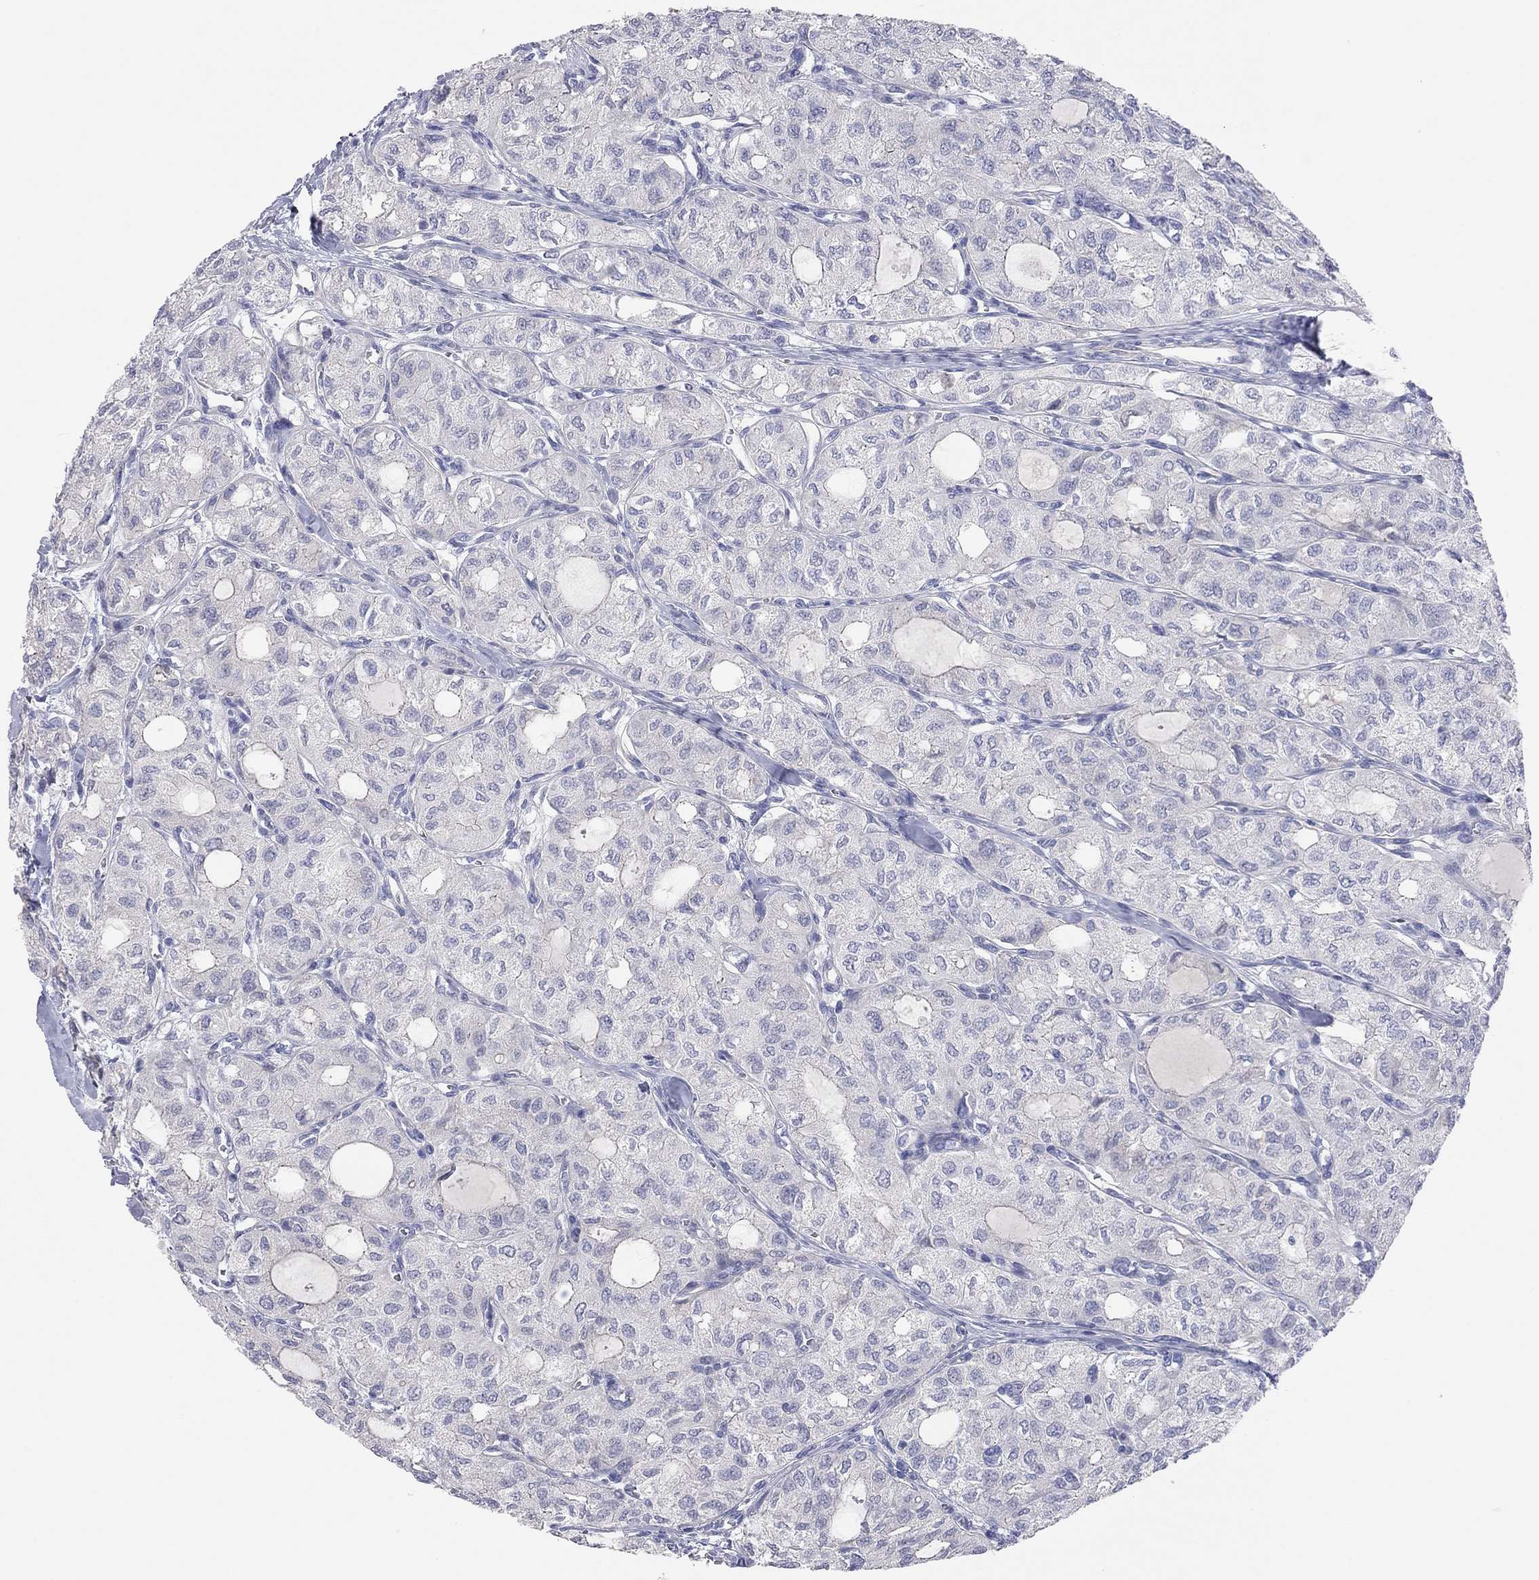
{"staining": {"intensity": "negative", "quantity": "none", "location": "none"}, "tissue": "thyroid cancer", "cell_type": "Tumor cells", "image_type": "cancer", "snomed": [{"axis": "morphology", "description": "Follicular adenoma carcinoma, NOS"}, {"axis": "topography", "description": "Thyroid gland"}], "caption": "High magnification brightfield microscopy of thyroid cancer stained with DAB (3,3'-diaminobenzidine) (brown) and counterstained with hematoxylin (blue): tumor cells show no significant positivity.", "gene": "KCNB1", "patient": {"sex": "male", "age": 75}}